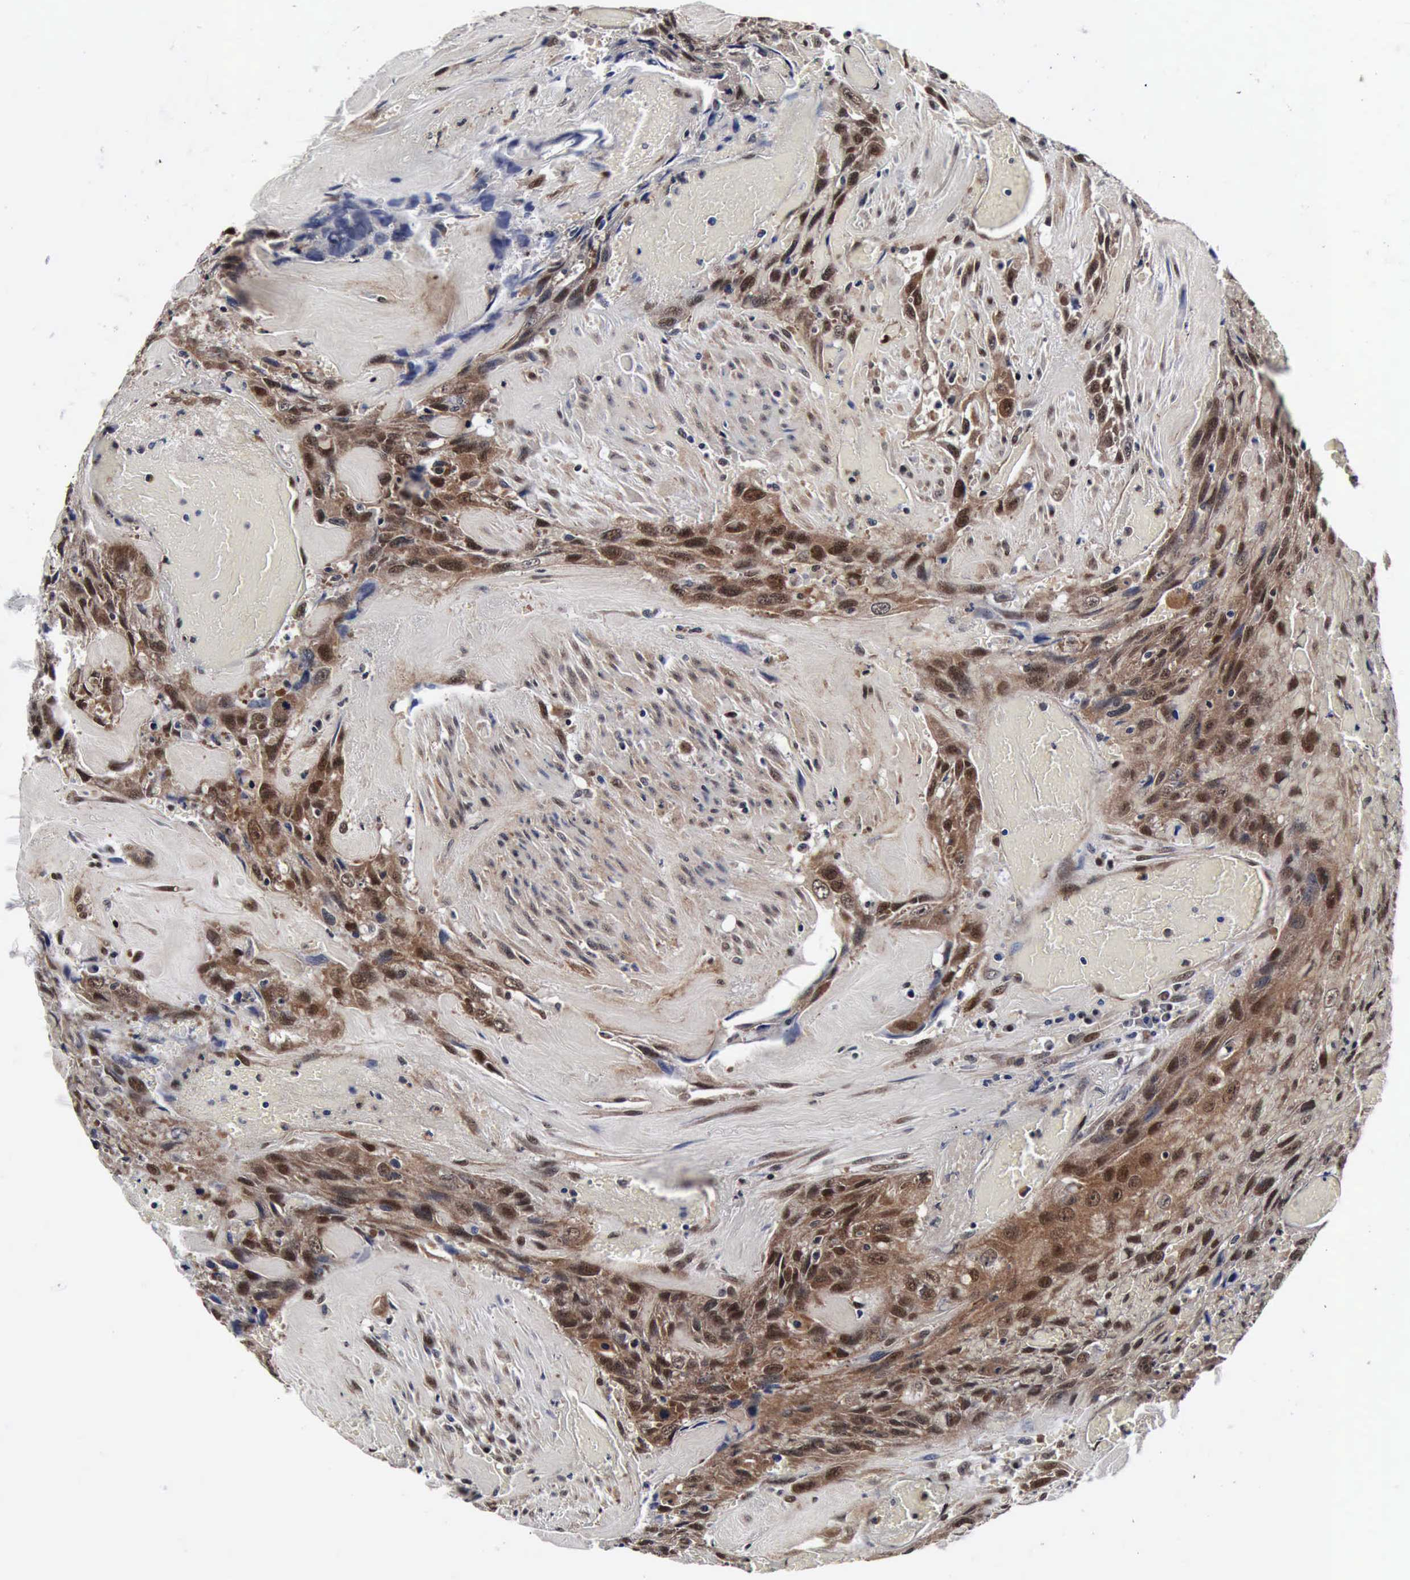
{"staining": {"intensity": "moderate", "quantity": ">75%", "location": "cytoplasmic/membranous,nuclear"}, "tissue": "urothelial cancer", "cell_type": "Tumor cells", "image_type": "cancer", "snomed": [{"axis": "morphology", "description": "Urothelial carcinoma, High grade"}, {"axis": "topography", "description": "Urinary bladder"}], "caption": "Urothelial cancer stained with a brown dye displays moderate cytoplasmic/membranous and nuclear positive positivity in about >75% of tumor cells.", "gene": "UBC", "patient": {"sex": "female", "age": 84}}